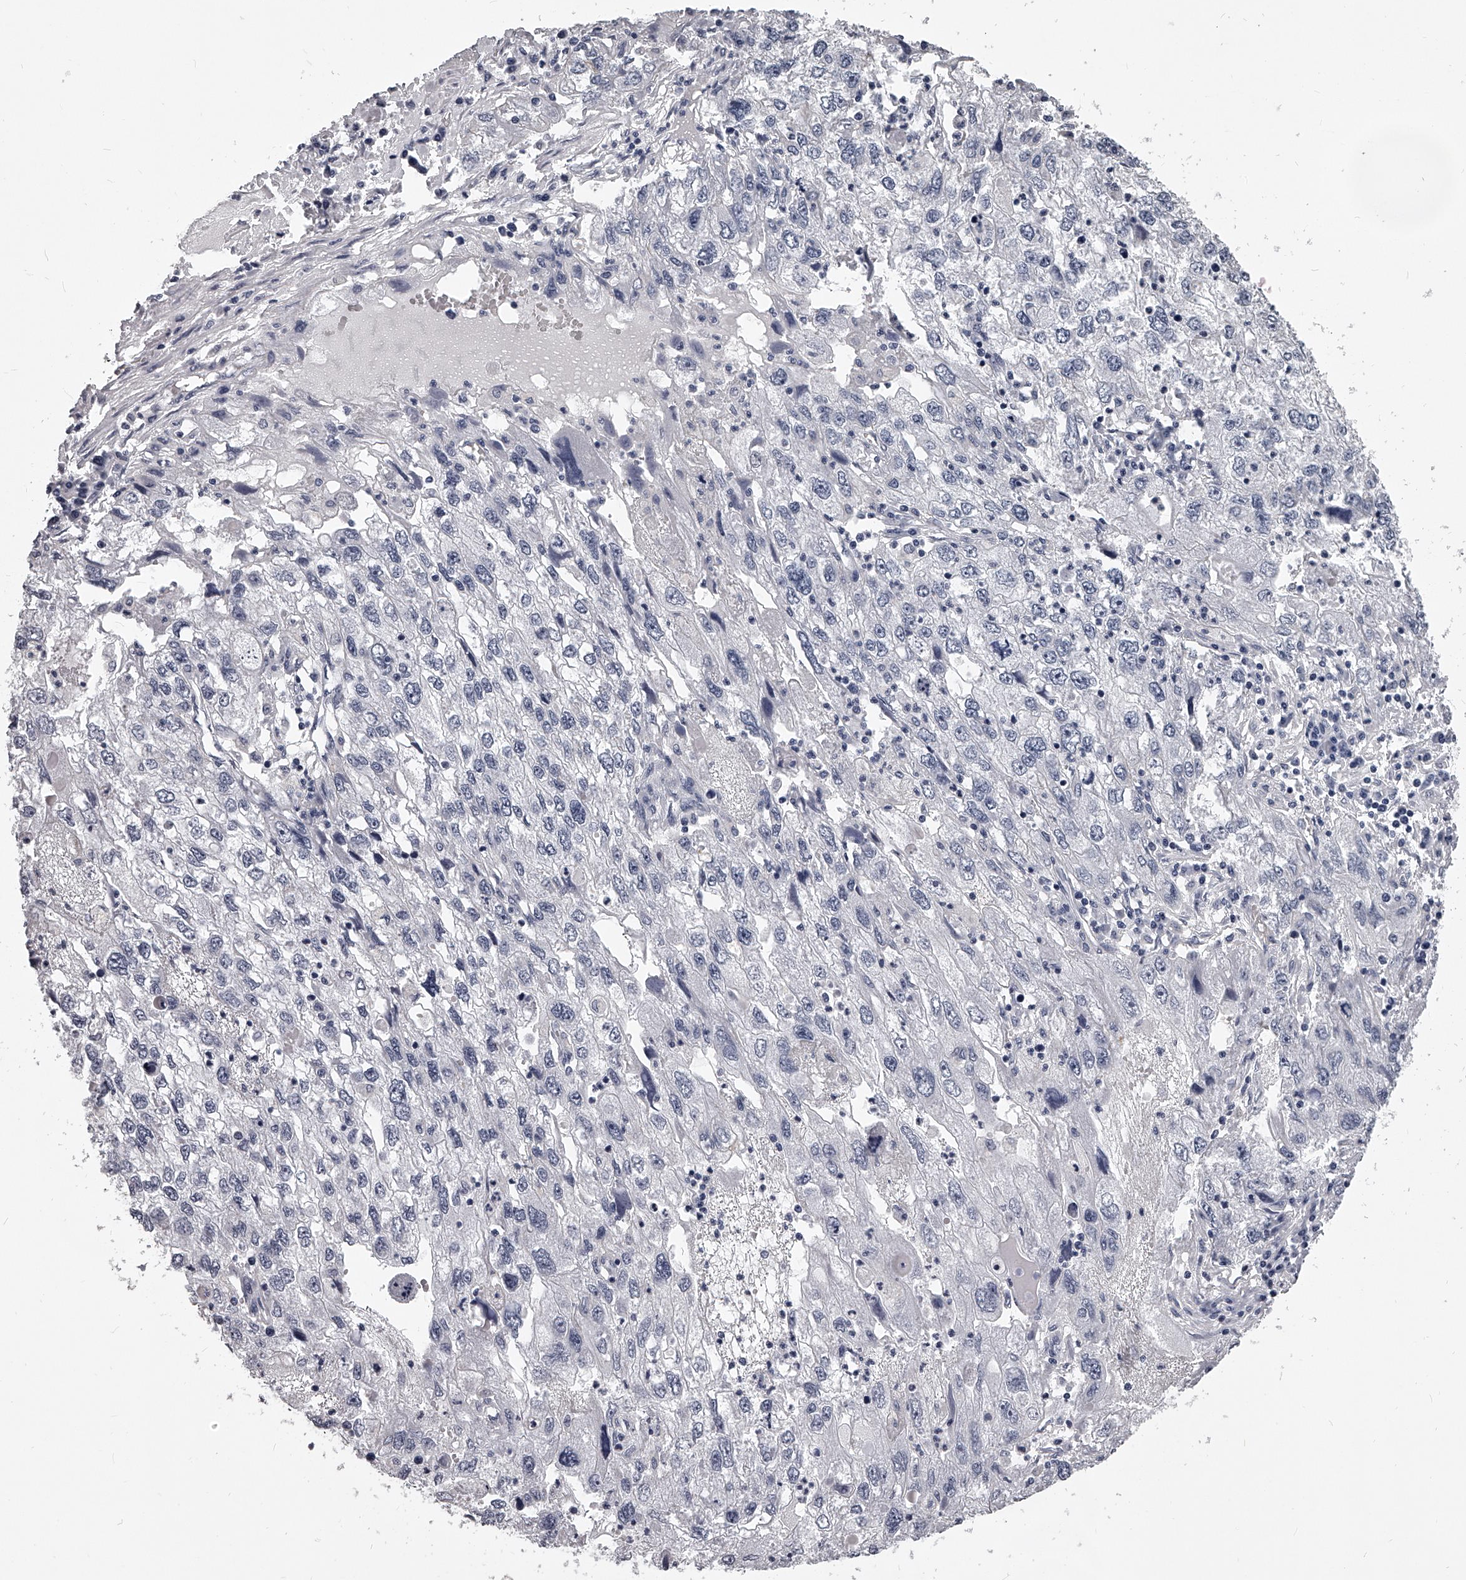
{"staining": {"intensity": "negative", "quantity": "none", "location": "none"}, "tissue": "endometrial cancer", "cell_type": "Tumor cells", "image_type": "cancer", "snomed": [{"axis": "morphology", "description": "Adenocarcinoma, NOS"}, {"axis": "topography", "description": "Endometrium"}], "caption": "This micrograph is of adenocarcinoma (endometrial) stained with IHC to label a protein in brown with the nuclei are counter-stained blue. There is no staining in tumor cells.", "gene": "DMRT1", "patient": {"sex": "female", "age": 49}}